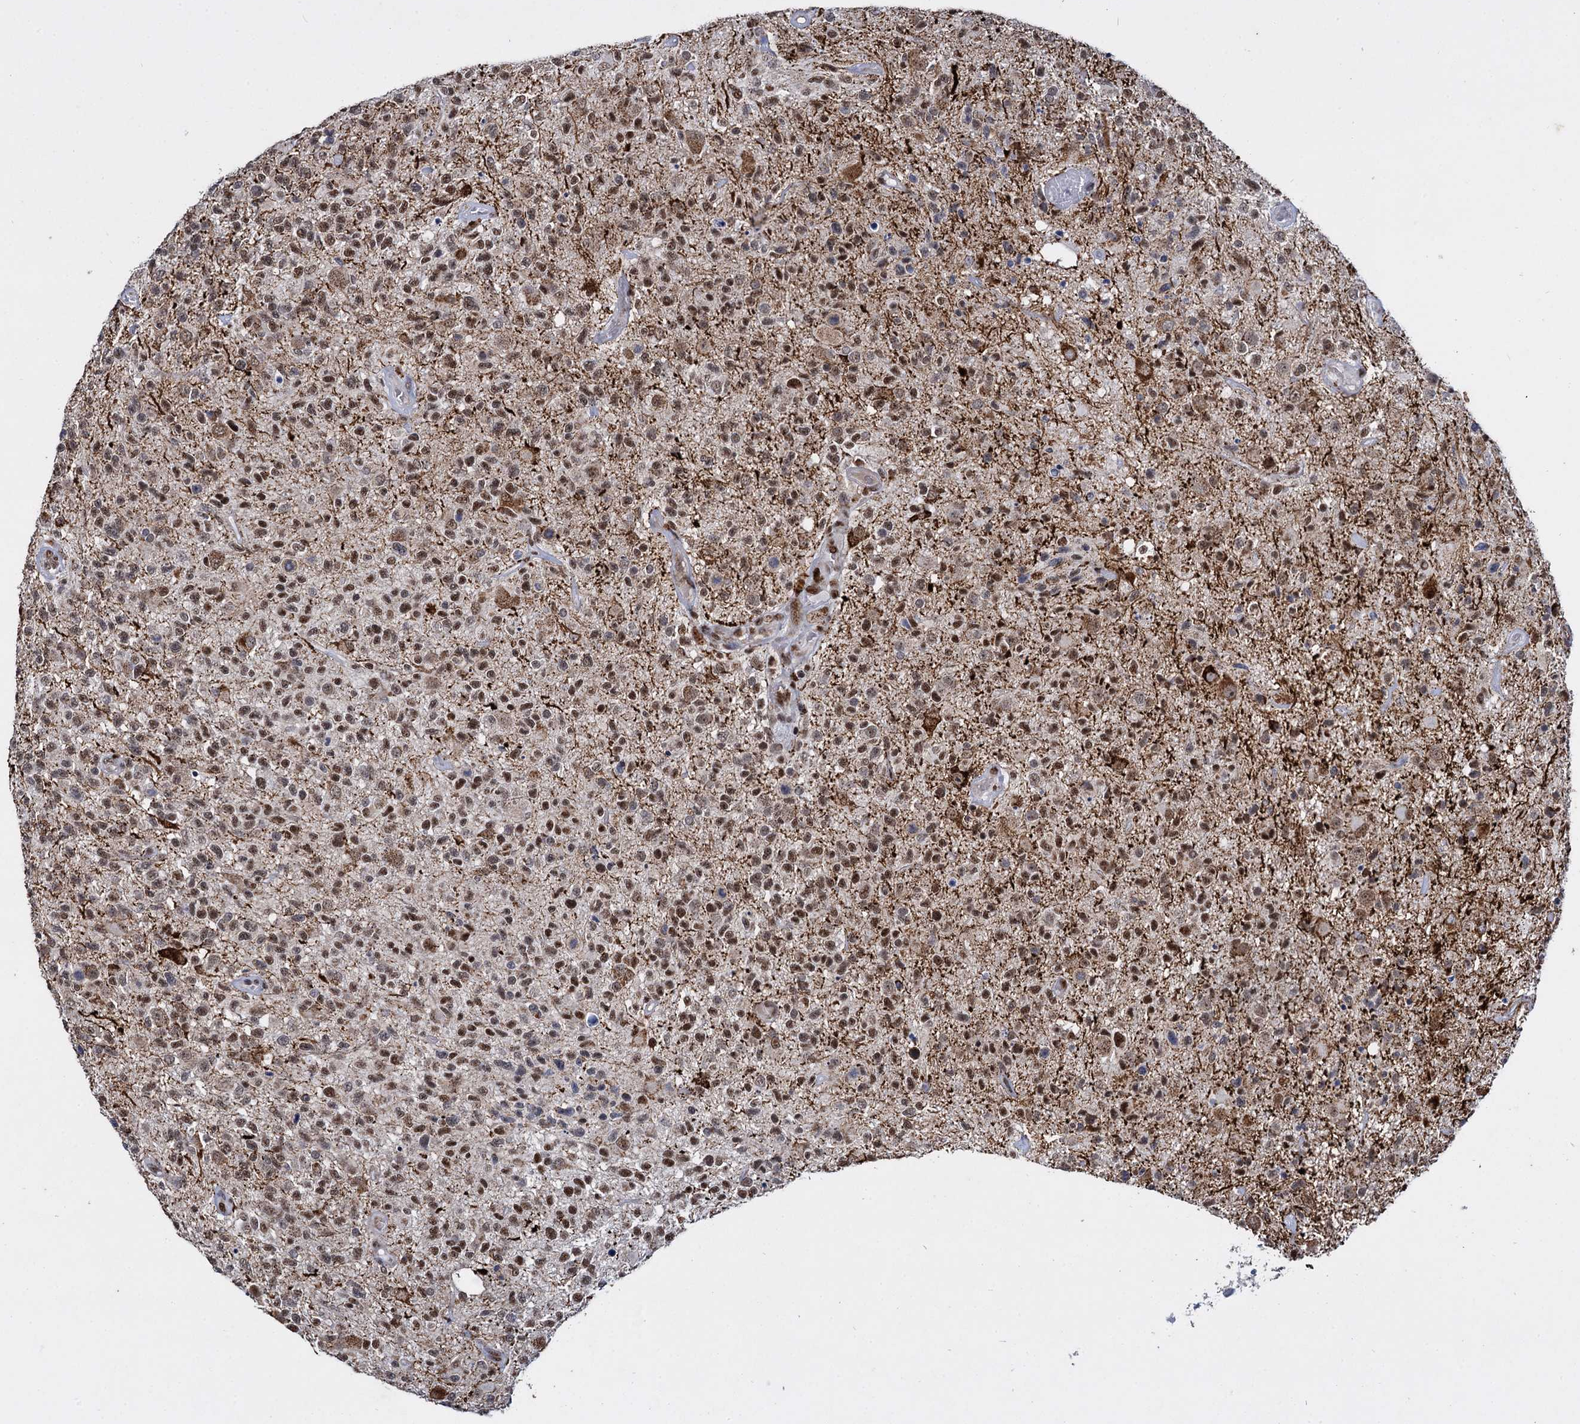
{"staining": {"intensity": "strong", "quantity": "25%-75%", "location": "nuclear"}, "tissue": "glioma", "cell_type": "Tumor cells", "image_type": "cancer", "snomed": [{"axis": "morphology", "description": "Glioma, malignant, High grade"}, {"axis": "morphology", "description": "Glioblastoma, NOS"}, {"axis": "topography", "description": "Brain"}], "caption": "A high-resolution photomicrograph shows immunohistochemistry (IHC) staining of glioma, which reveals strong nuclear staining in approximately 25%-75% of tumor cells.", "gene": "RPUSD4", "patient": {"sex": "male", "age": 60}}